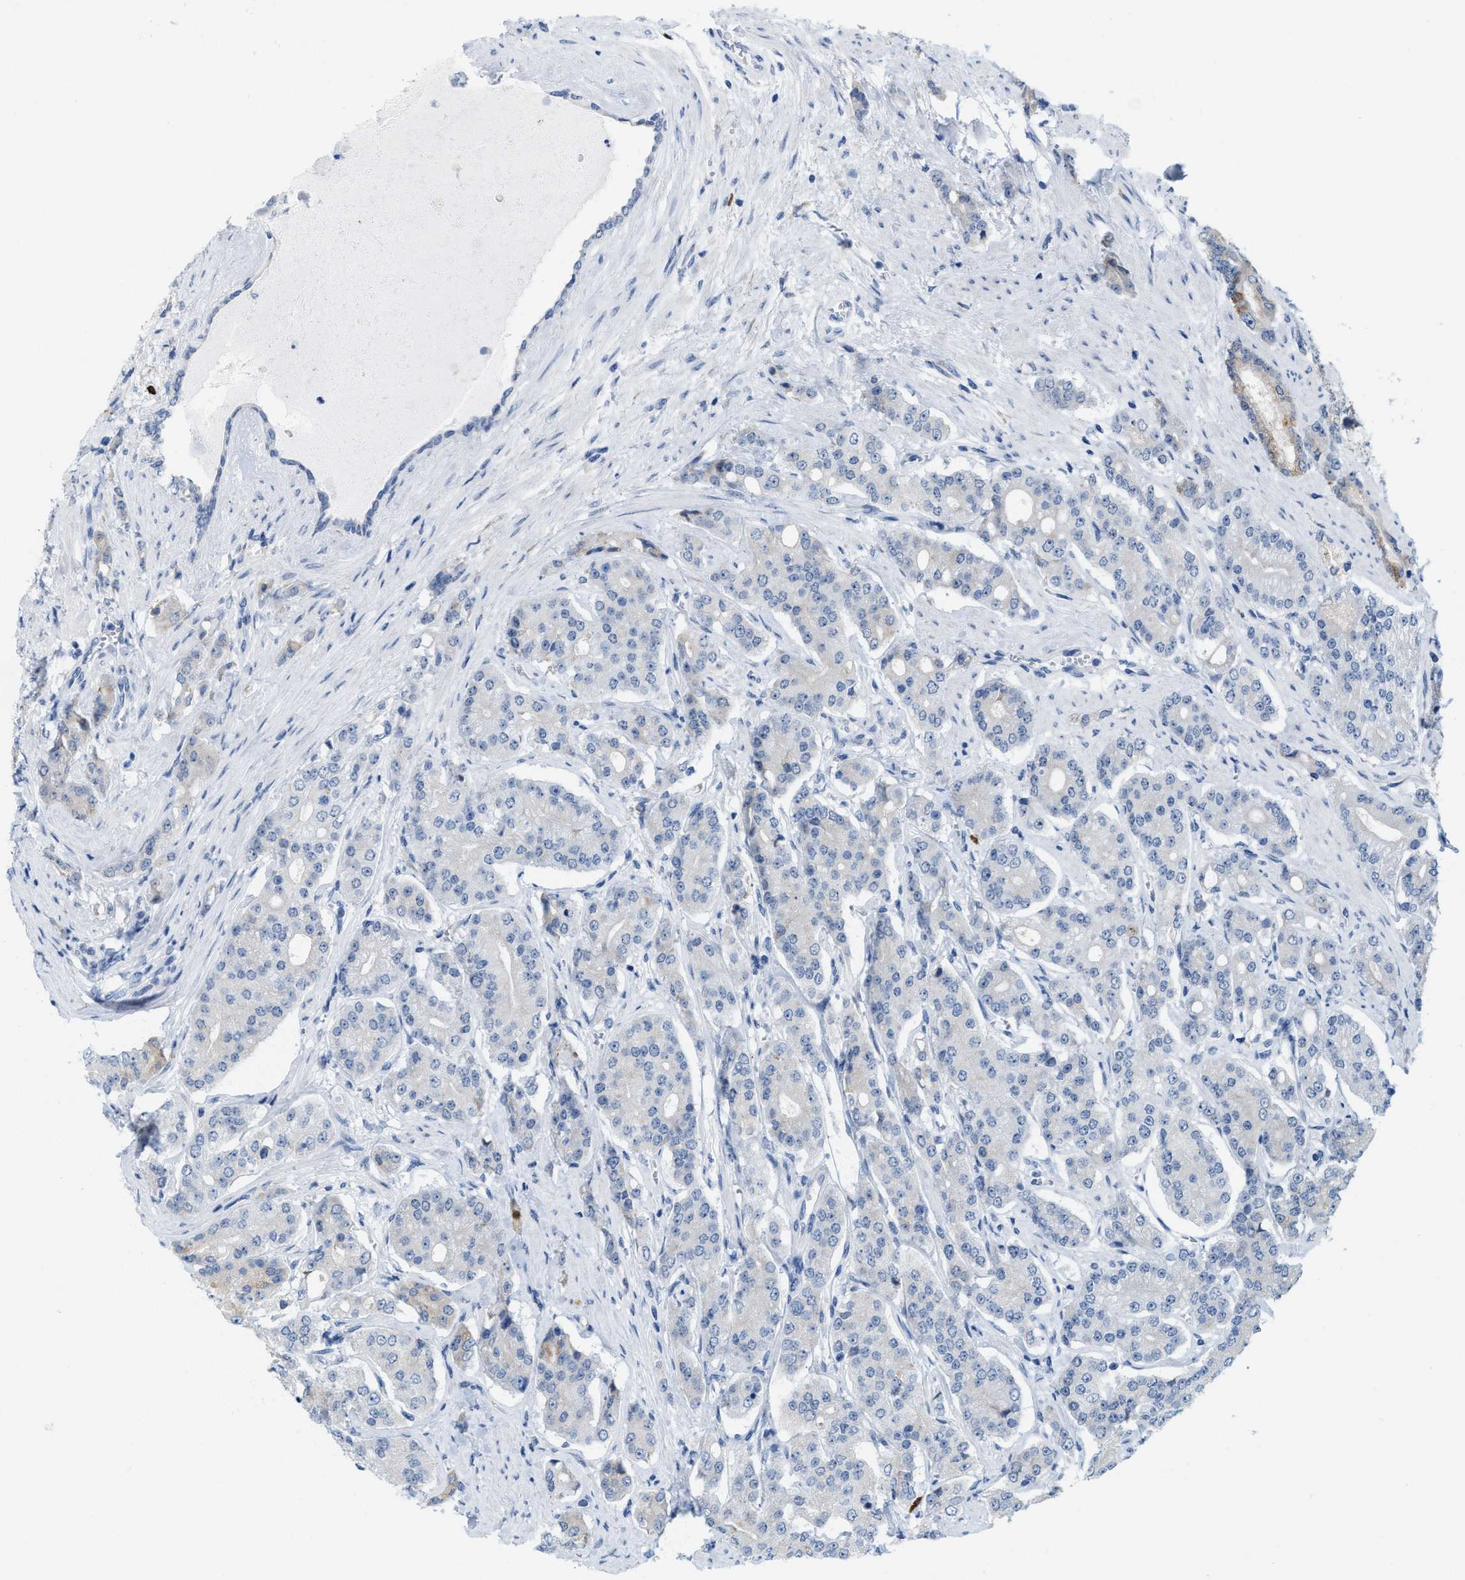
{"staining": {"intensity": "negative", "quantity": "none", "location": "none"}, "tissue": "prostate cancer", "cell_type": "Tumor cells", "image_type": "cancer", "snomed": [{"axis": "morphology", "description": "Adenocarcinoma, High grade"}, {"axis": "topography", "description": "Prostate"}], "caption": "A micrograph of human prostate adenocarcinoma (high-grade) is negative for staining in tumor cells.", "gene": "KIFC3", "patient": {"sex": "male", "age": 71}}